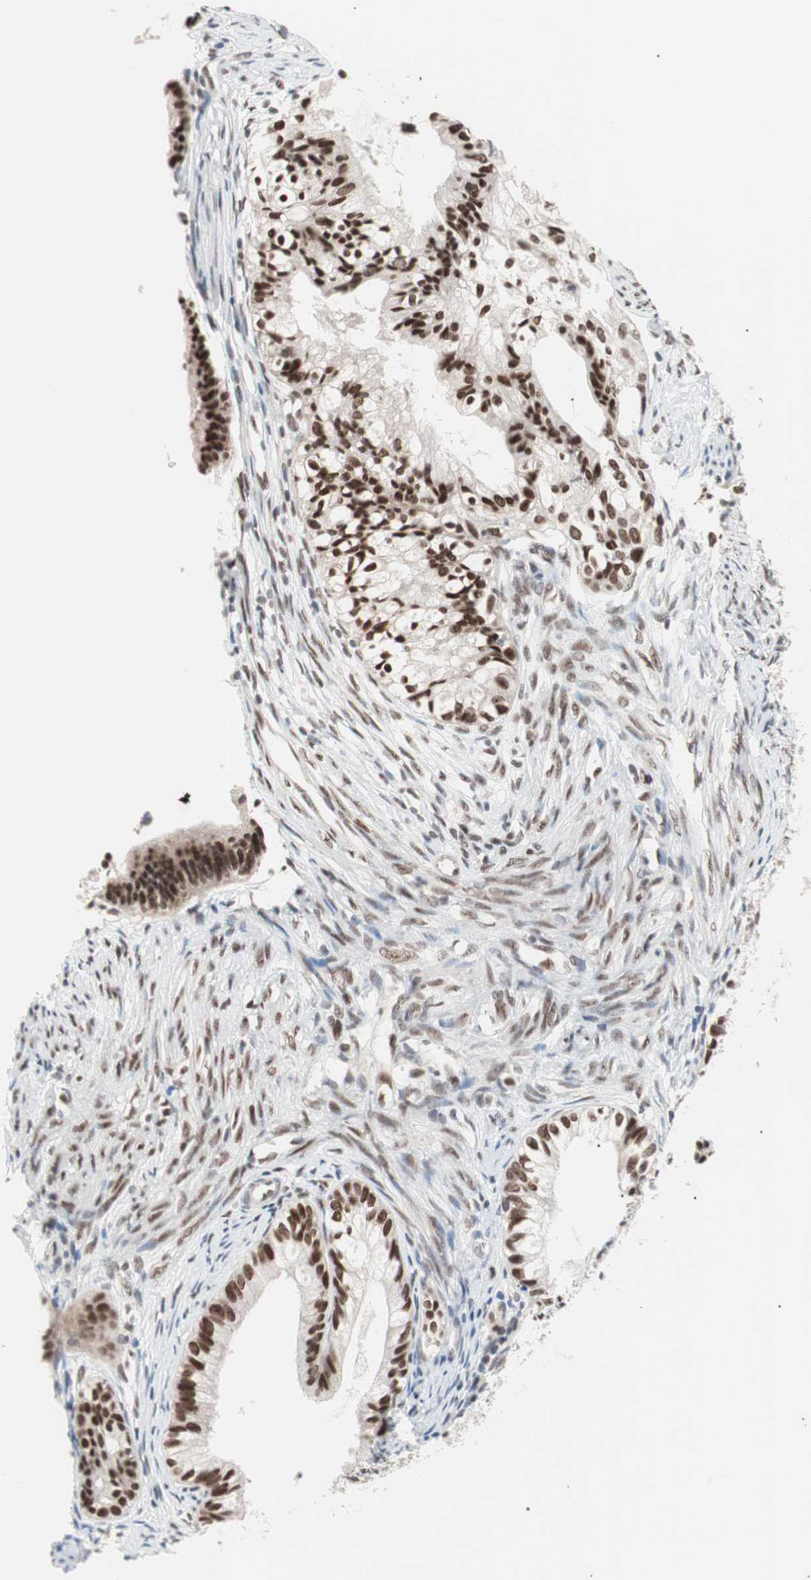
{"staining": {"intensity": "strong", "quantity": ">75%", "location": "nuclear"}, "tissue": "cervical cancer", "cell_type": "Tumor cells", "image_type": "cancer", "snomed": [{"axis": "morphology", "description": "Normal tissue, NOS"}, {"axis": "morphology", "description": "Adenocarcinoma, NOS"}, {"axis": "topography", "description": "Cervix"}, {"axis": "topography", "description": "Endometrium"}], "caption": "Protein analysis of cervical cancer tissue reveals strong nuclear expression in approximately >75% of tumor cells.", "gene": "LIG3", "patient": {"sex": "female", "age": 86}}